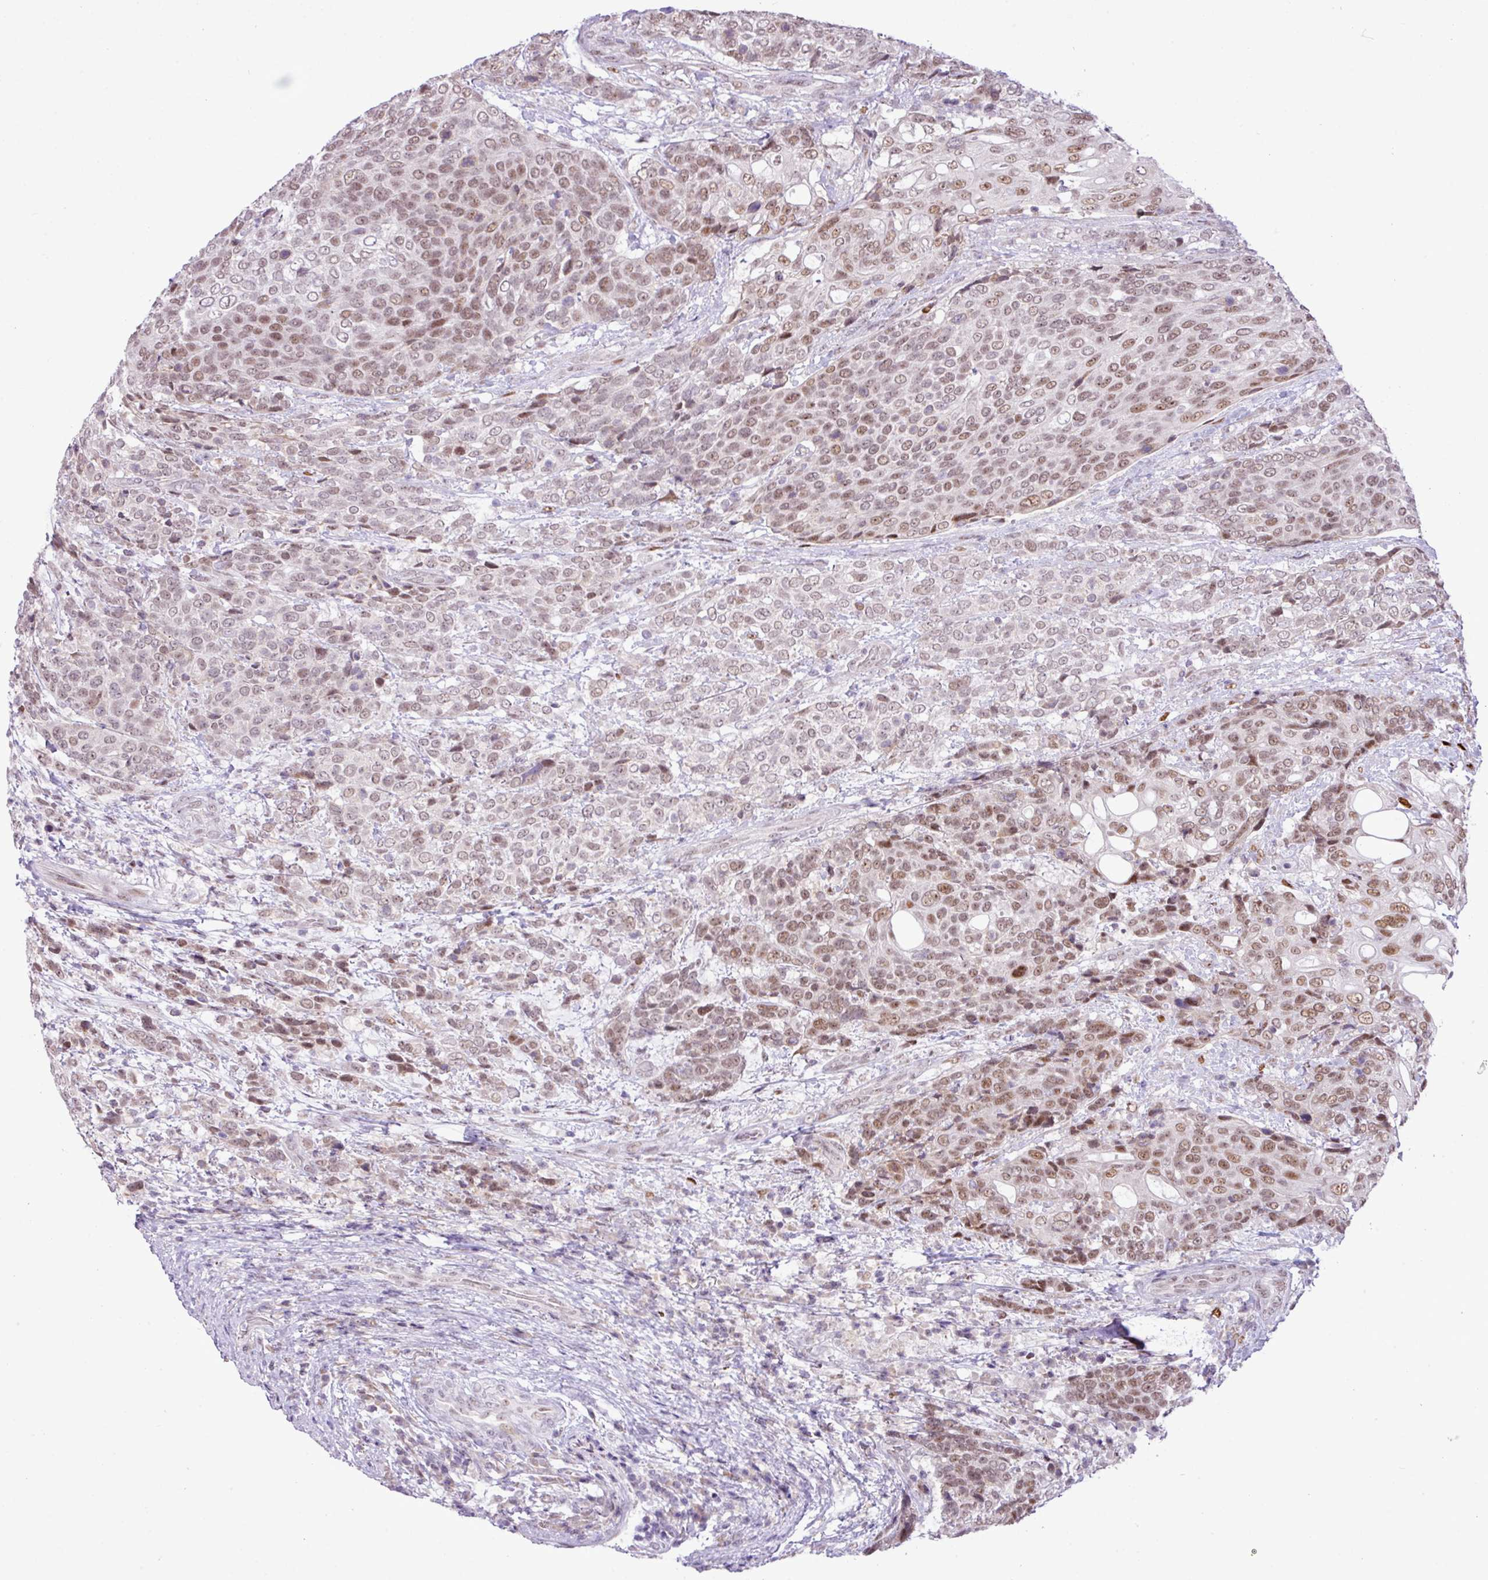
{"staining": {"intensity": "moderate", "quantity": ">75%", "location": "nuclear"}, "tissue": "urothelial cancer", "cell_type": "Tumor cells", "image_type": "cancer", "snomed": [{"axis": "morphology", "description": "Urothelial carcinoma, High grade"}, {"axis": "topography", "description": "Urinary bladder"}], "caption": "DAB immunohistochemical staining of human high-grade urothelial carcinoma shows moderate nuclear protein positivity in about >75% of tumor cells.", "gene": "ELOA2", "patient": {"sex": "female", "age": 70}}